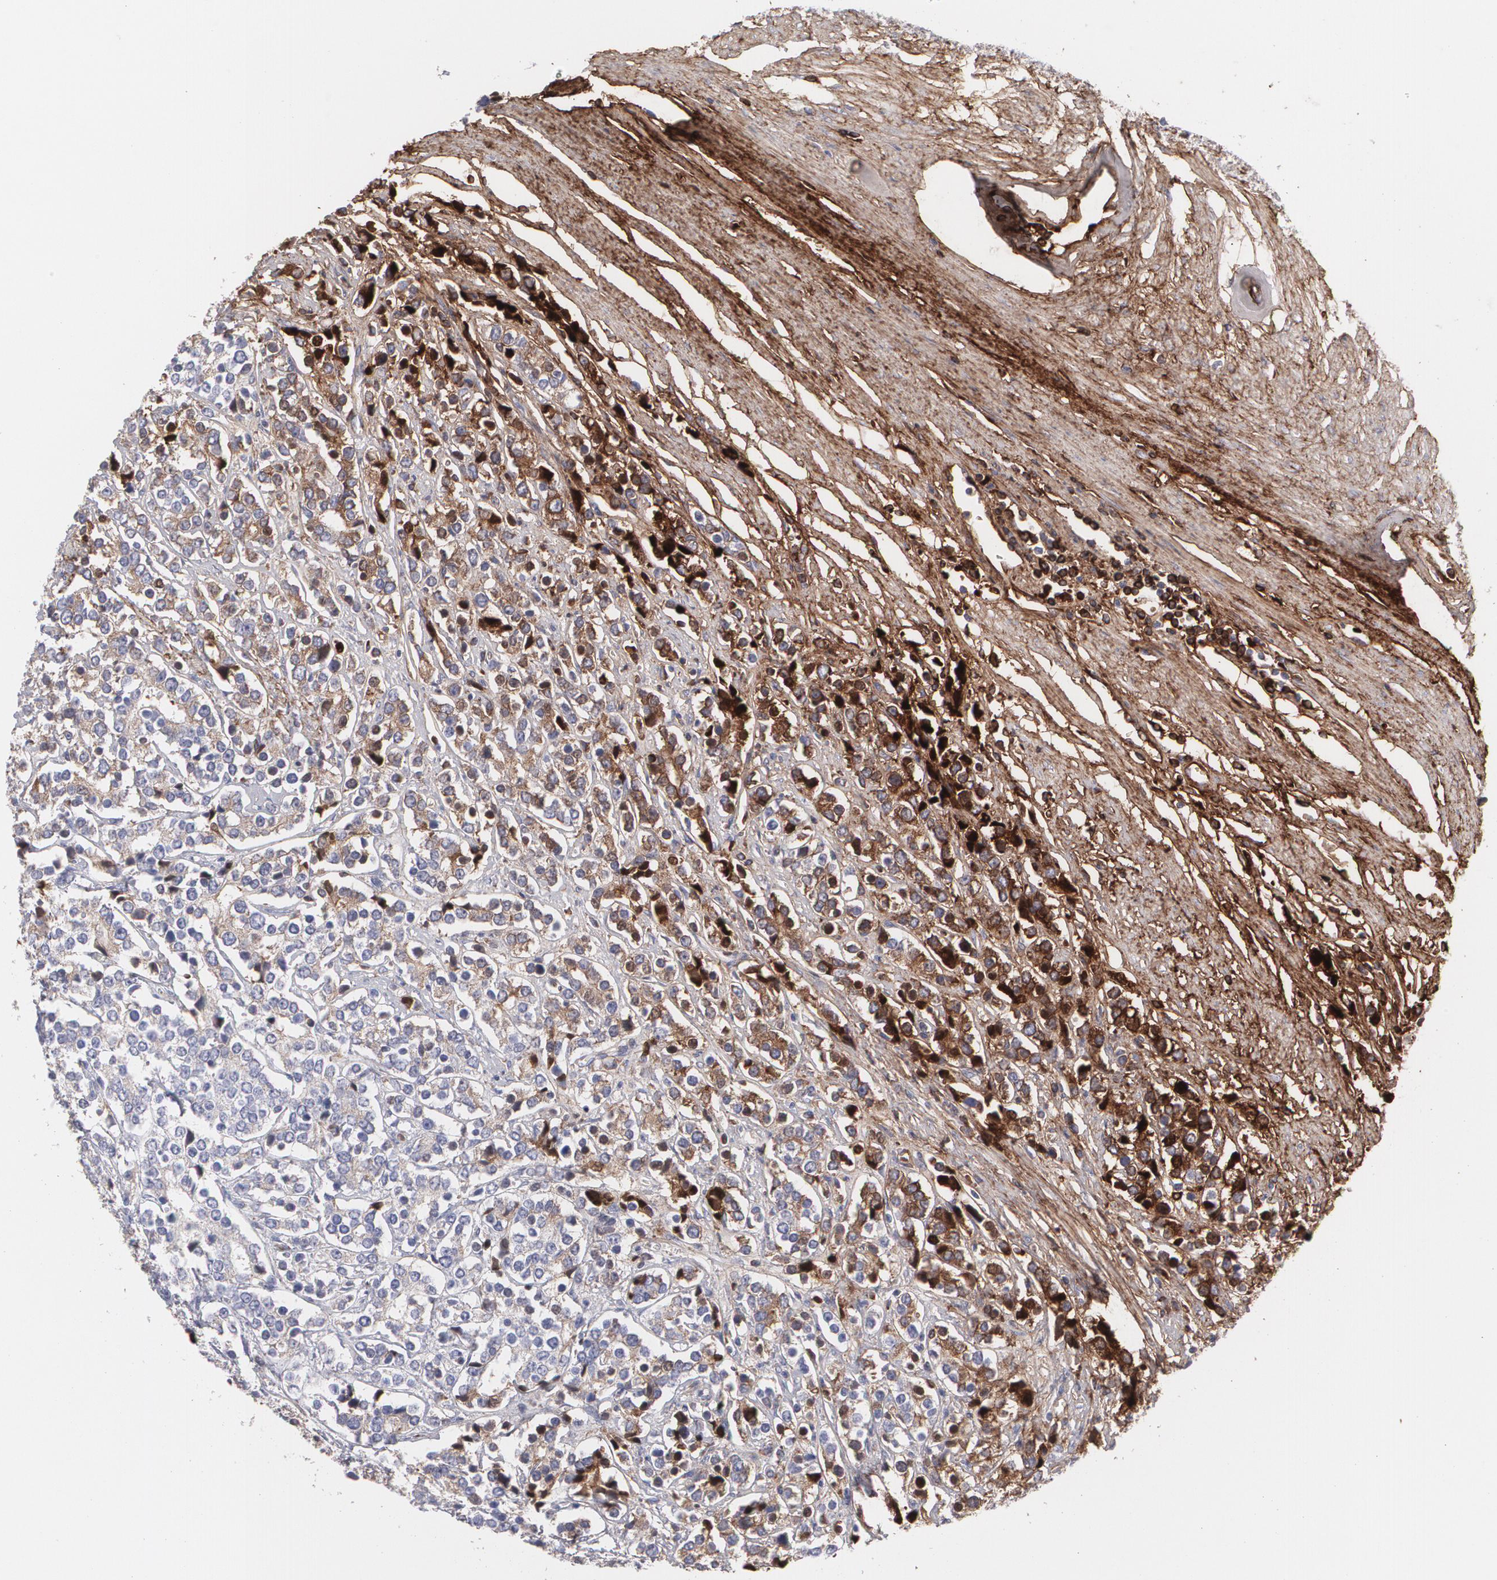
{"staining": {"intensity": "moderate", "quantity": "25%-75%", "location": "cytoplasmic/membranous"}, "tissue": "prostate cancer", "cell_type": "Tumor cells", "image_type": "cancer", "snomed": [{"axis": "morphology", "description": "Adenocarcinoma, High grade"}, {"axis": "topography", "description": "Prostate"}], "caption": "A medium amount of moderate cytoplasmic/membranous expression is appreciated in approximately 25%-75% of tumor cells in prostate high-grade adenocarcinoma tissue.", "gene": "FBLN1", "patient": {"sex": "male", "age": 71}}